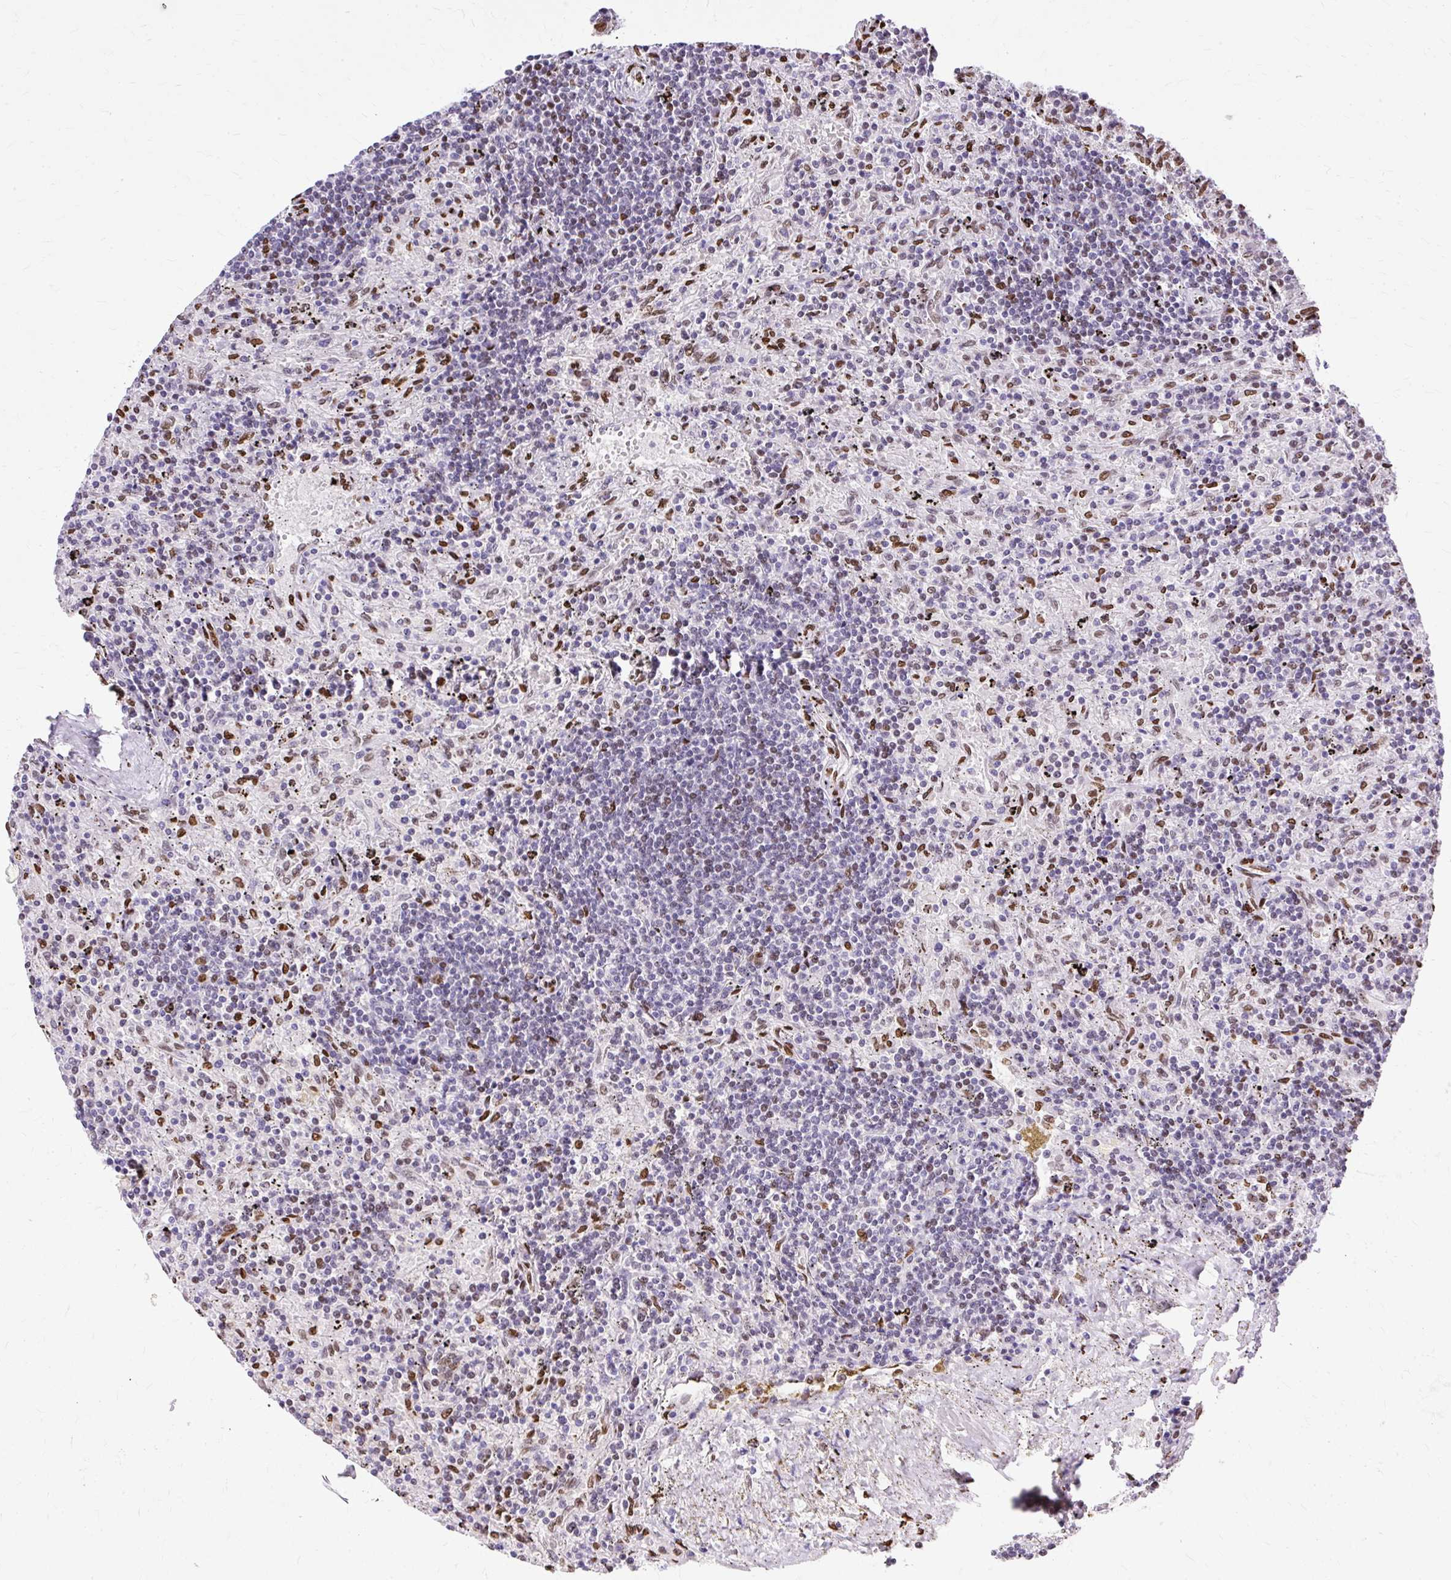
{"staining": {"intensity": "negative", "quantity": "none", "location": "none"}, "tissue": "lymphoma", "cell_type": "Tumor cells", "image_type": "cancer", "snomed": [{"axis": "morphology", "description": "Malignant lymphoma, non-Hodgkin's type, Low grade"}, {"axis": "topography", "description": "Spleen"}], "caption": "Tumor cells show no significant protein staining in low-grade malignant lymphoma, non-Hodgkin's type. (Stains: DAB immunohistochemistry (IHC) with hematoxylin counter stain, Microscopy: brightfield microscopy at high magnification).", "gene": "TMEM184C", "patient": {"sex": "male", "age": 76}}